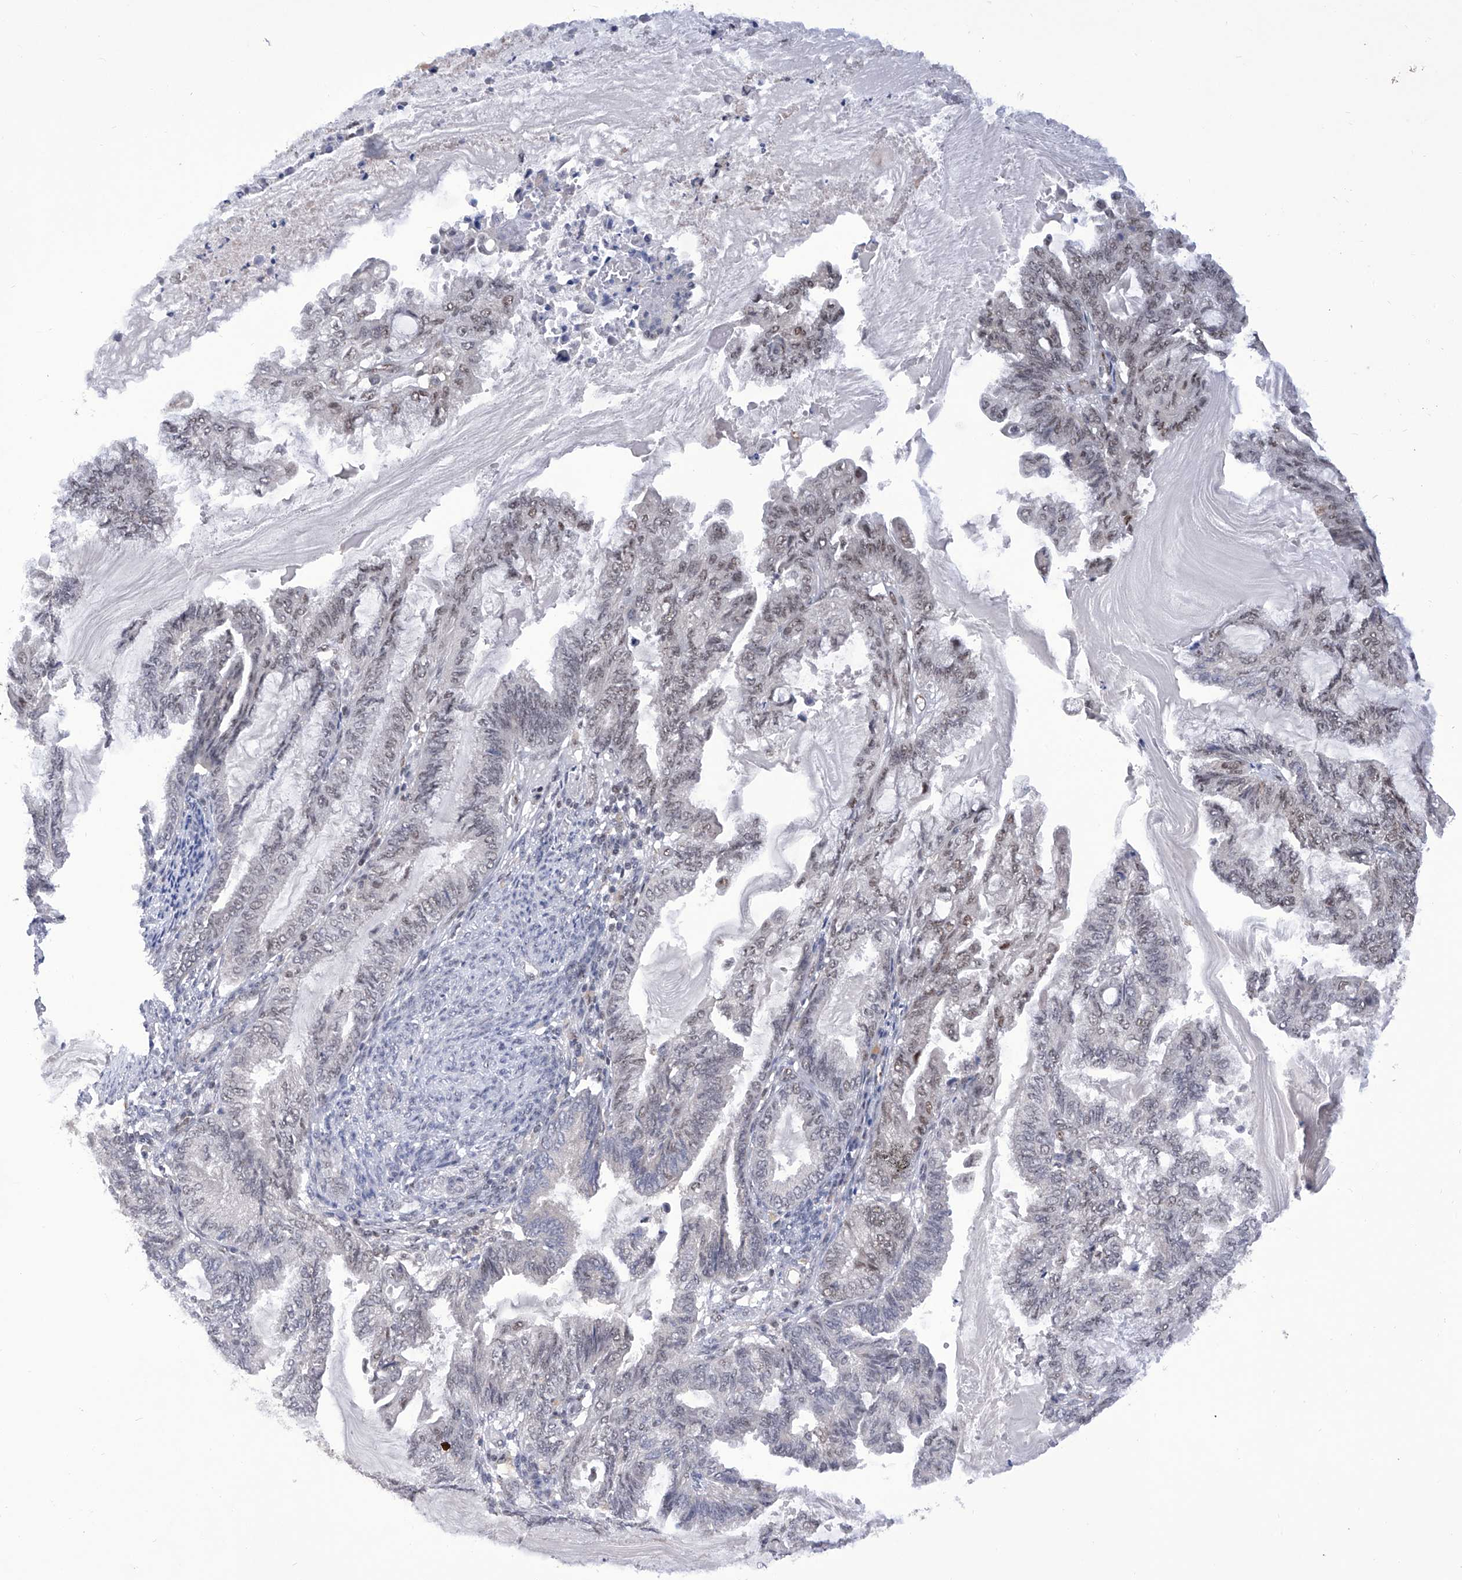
{"staining": {"intensity": "weak", "quantity": "<25%", "location": "nuclear"}, "tissue": "endometrial cancer", "cell_type": "Tumor cells", "image_type": "cancer", "snomed": [{"axis": "morphology", "description": "Adenocarcinoma, NOS"}, {"axis": "topography", "description": "Endometrium"}], "caption": "IHC histopathology image of human endometrial cancer stained for a protein (brown), which shows no positivity in tumor cells.", "gene": "RAD54L", "patient": {"sex": "female", "age": 86}}